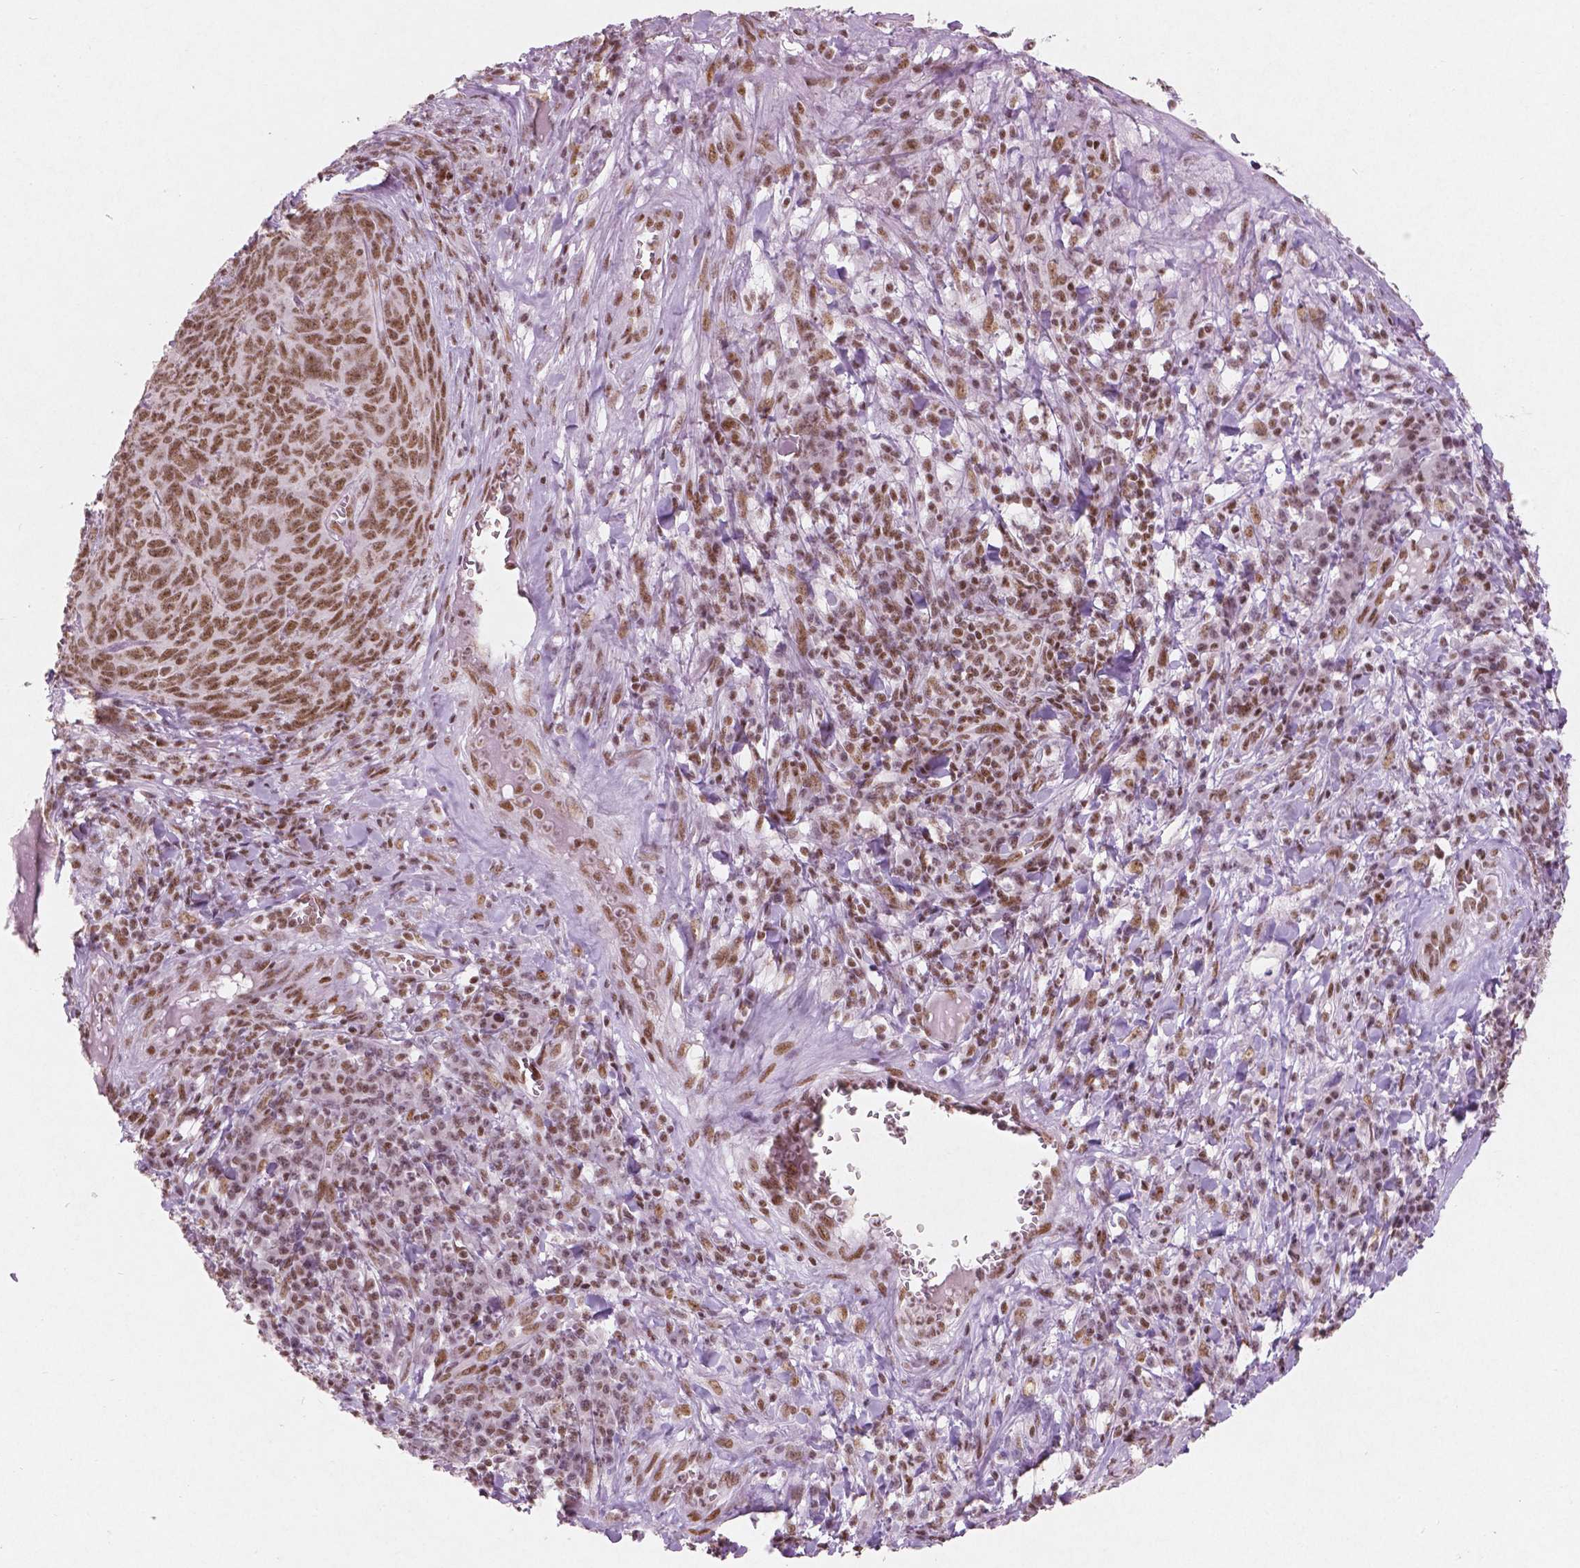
{"staining": {"intensity": "moderate", "quantity": ">75%", "location": "nuclear"}, "tissue": "skin cancer", "cell_type": "Tumor cells", "image_type": "cancer", "snomed": [{"axis": "morphology", "description": "Squamous cell carcinoma, NOS"}, {"axis": "topography", "description": "Skin"}, {"axis": "topography", "description": "Anal"}], "caption": "Moderate nuclear positivity for a protein is identified in about >75% of tumor cells of skin cancer using IHC.", "gene": "BRD4", "patient": {"sex": "female", "age": 51}}